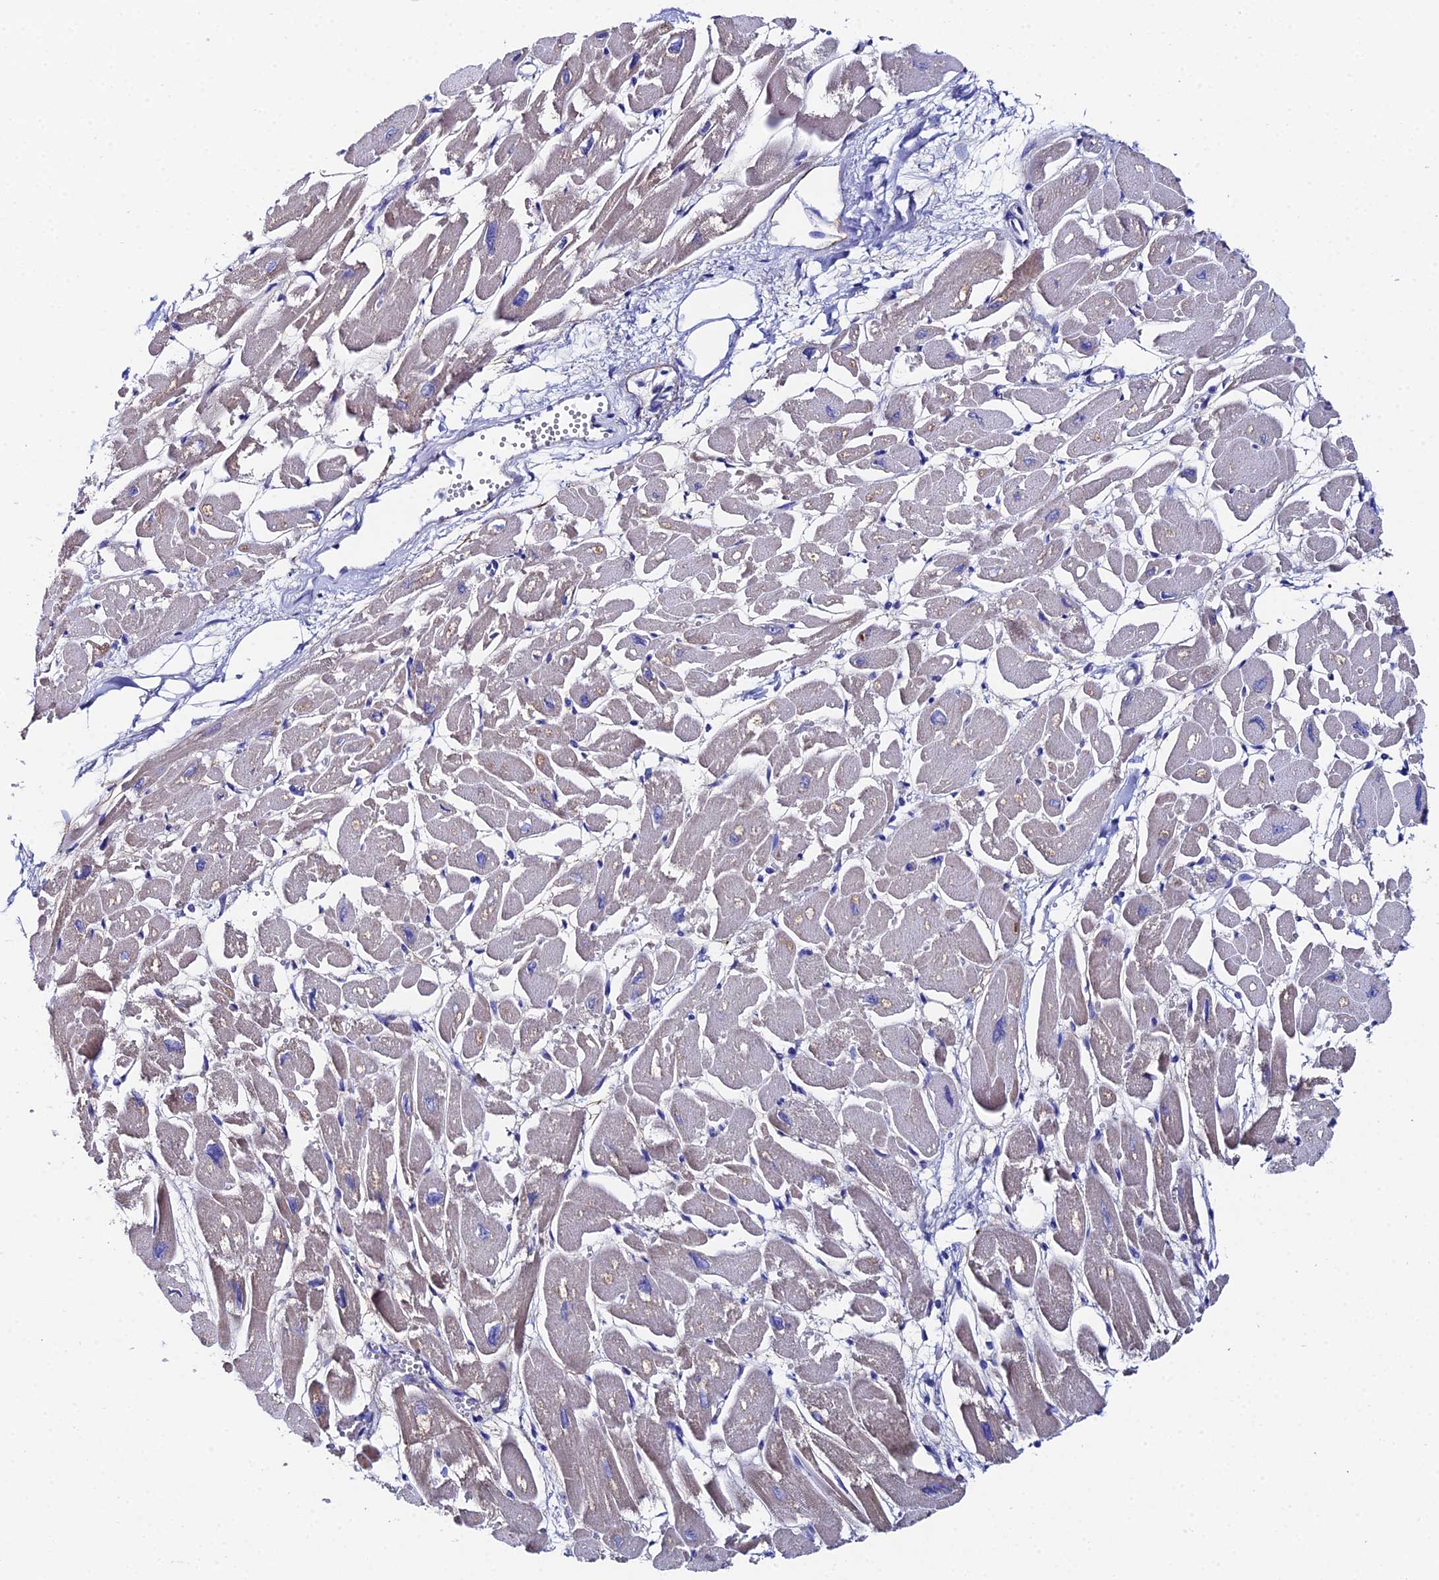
{"staining": {"intensity": "weak", "quantity": "25%-75%", "location": "cytoplasmic/membranous"}, "tissue": "heart muscle", "cell_type": "Cardiomyocytes", "image_type": "normal", "snomed": [{"axis": "morphology", "description": "Normal tissue, NOS"}, {"axis": "topography", "description": "Heart"}], "caption": "High-magnification brightfield microscopy of unremarkable heart muscle stained with DAB (brown) and counterstained with hematoxylin (blue). cardiomyocytes exhibit weak cytoplasmic/membranous positivity is appreciated in about25%-75% of cells. Immunohistochemistry stains the protein of interest in brown and the nuclei are stained blue.", "gene": "UBE2L3", "patient": {"sex": "male", "age": 54}}